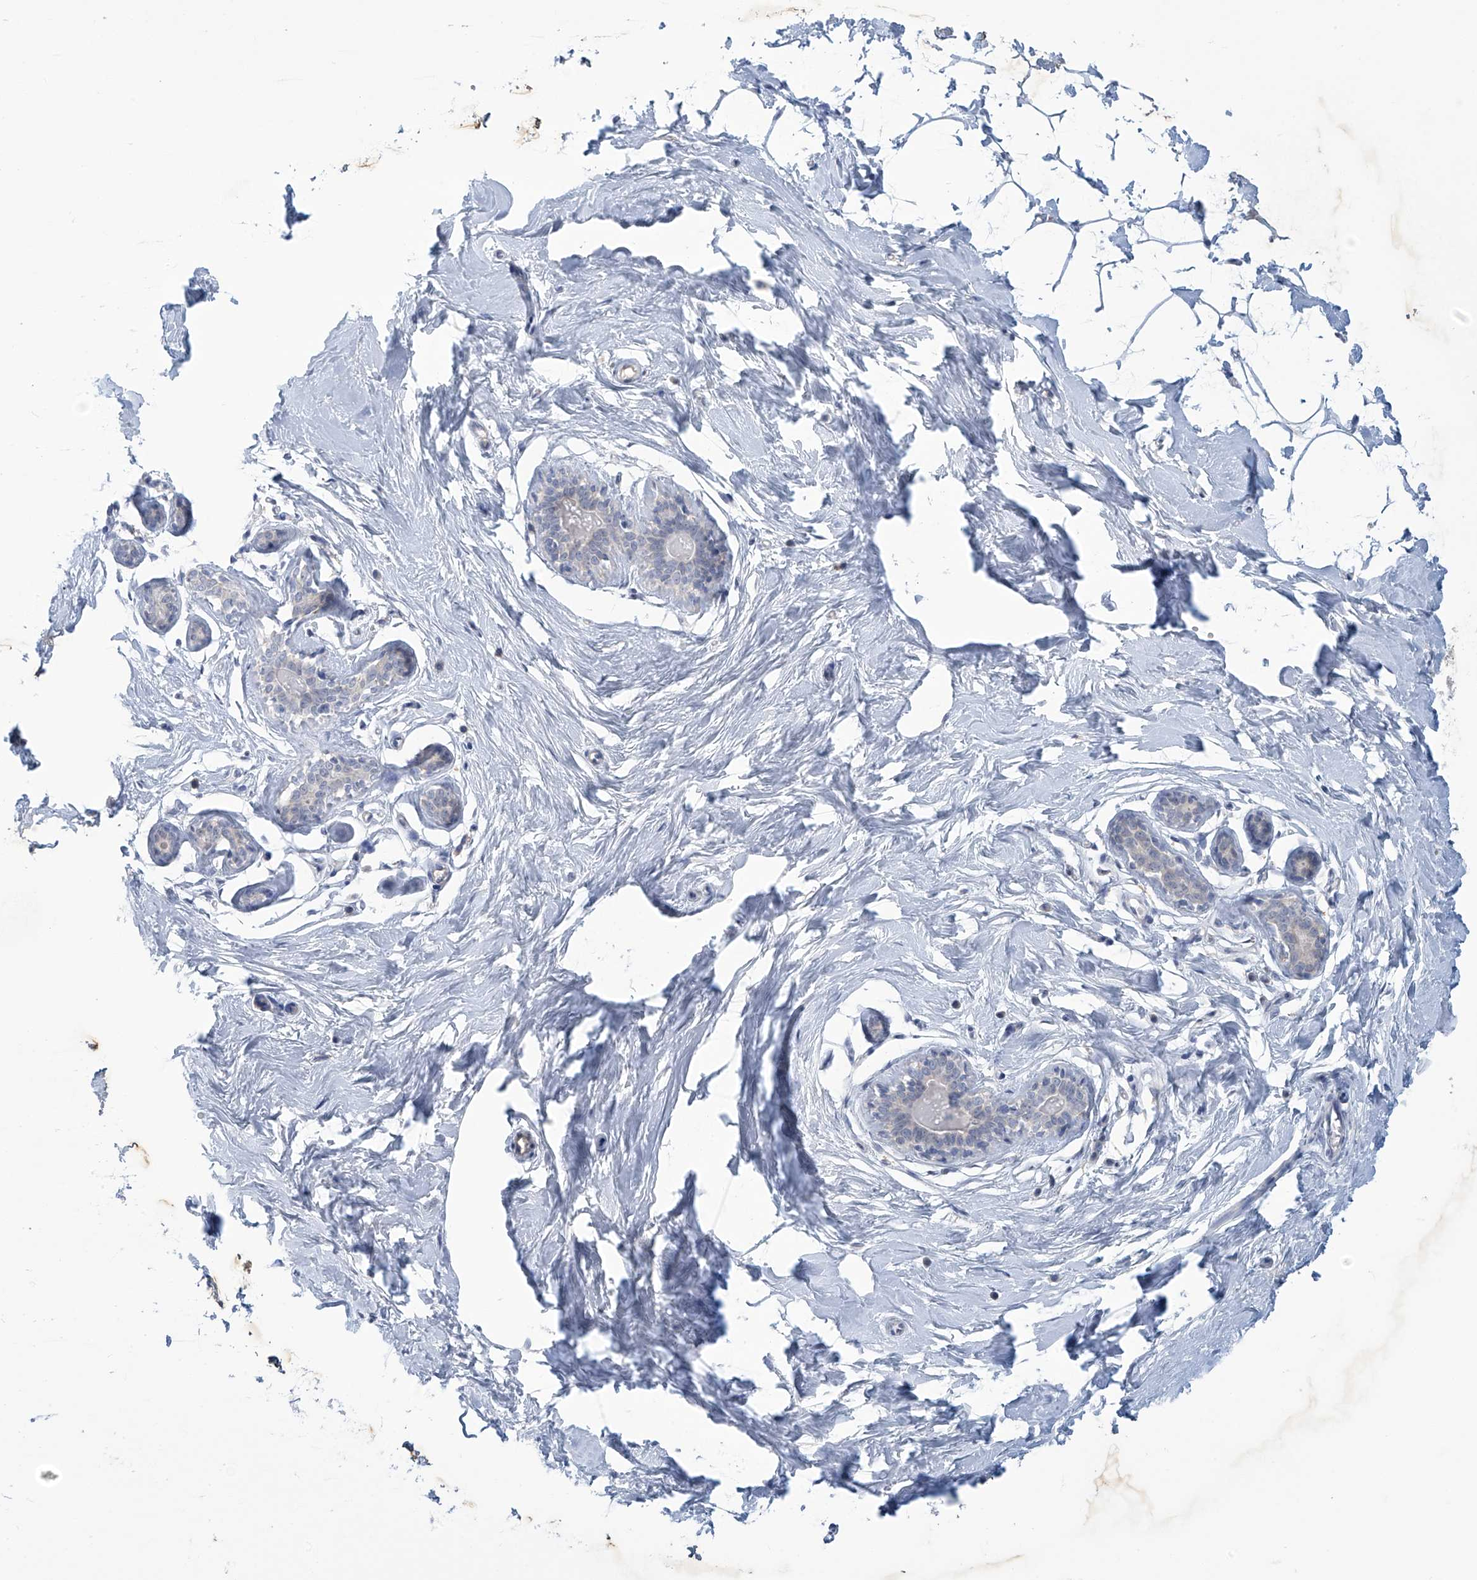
{"staining": {"intensity": "negative", "quantity": "none", "location": "none"}, "tissue": "adipose tissue", "cell_type": "Adipocytes", "image_type": "normal", "snomed": [{"axis": "morphology", "description": "Normal tissue, NOS"}, {"axis": "topography", "description": "Breast"}], "caption": "High power microscopy photomicrograph of an immunohistochemistry photomicrograph of unremarkable adipose tissue, revealing no significant staining in adipocytes. Brightfield microscopy of immunohistochemistry (IHC) stained with DAB (brown) and hematoxylin (blue), captured at high magnification.", "gene": "IBA57", "patient": {"sex": "female", "age": 23}}